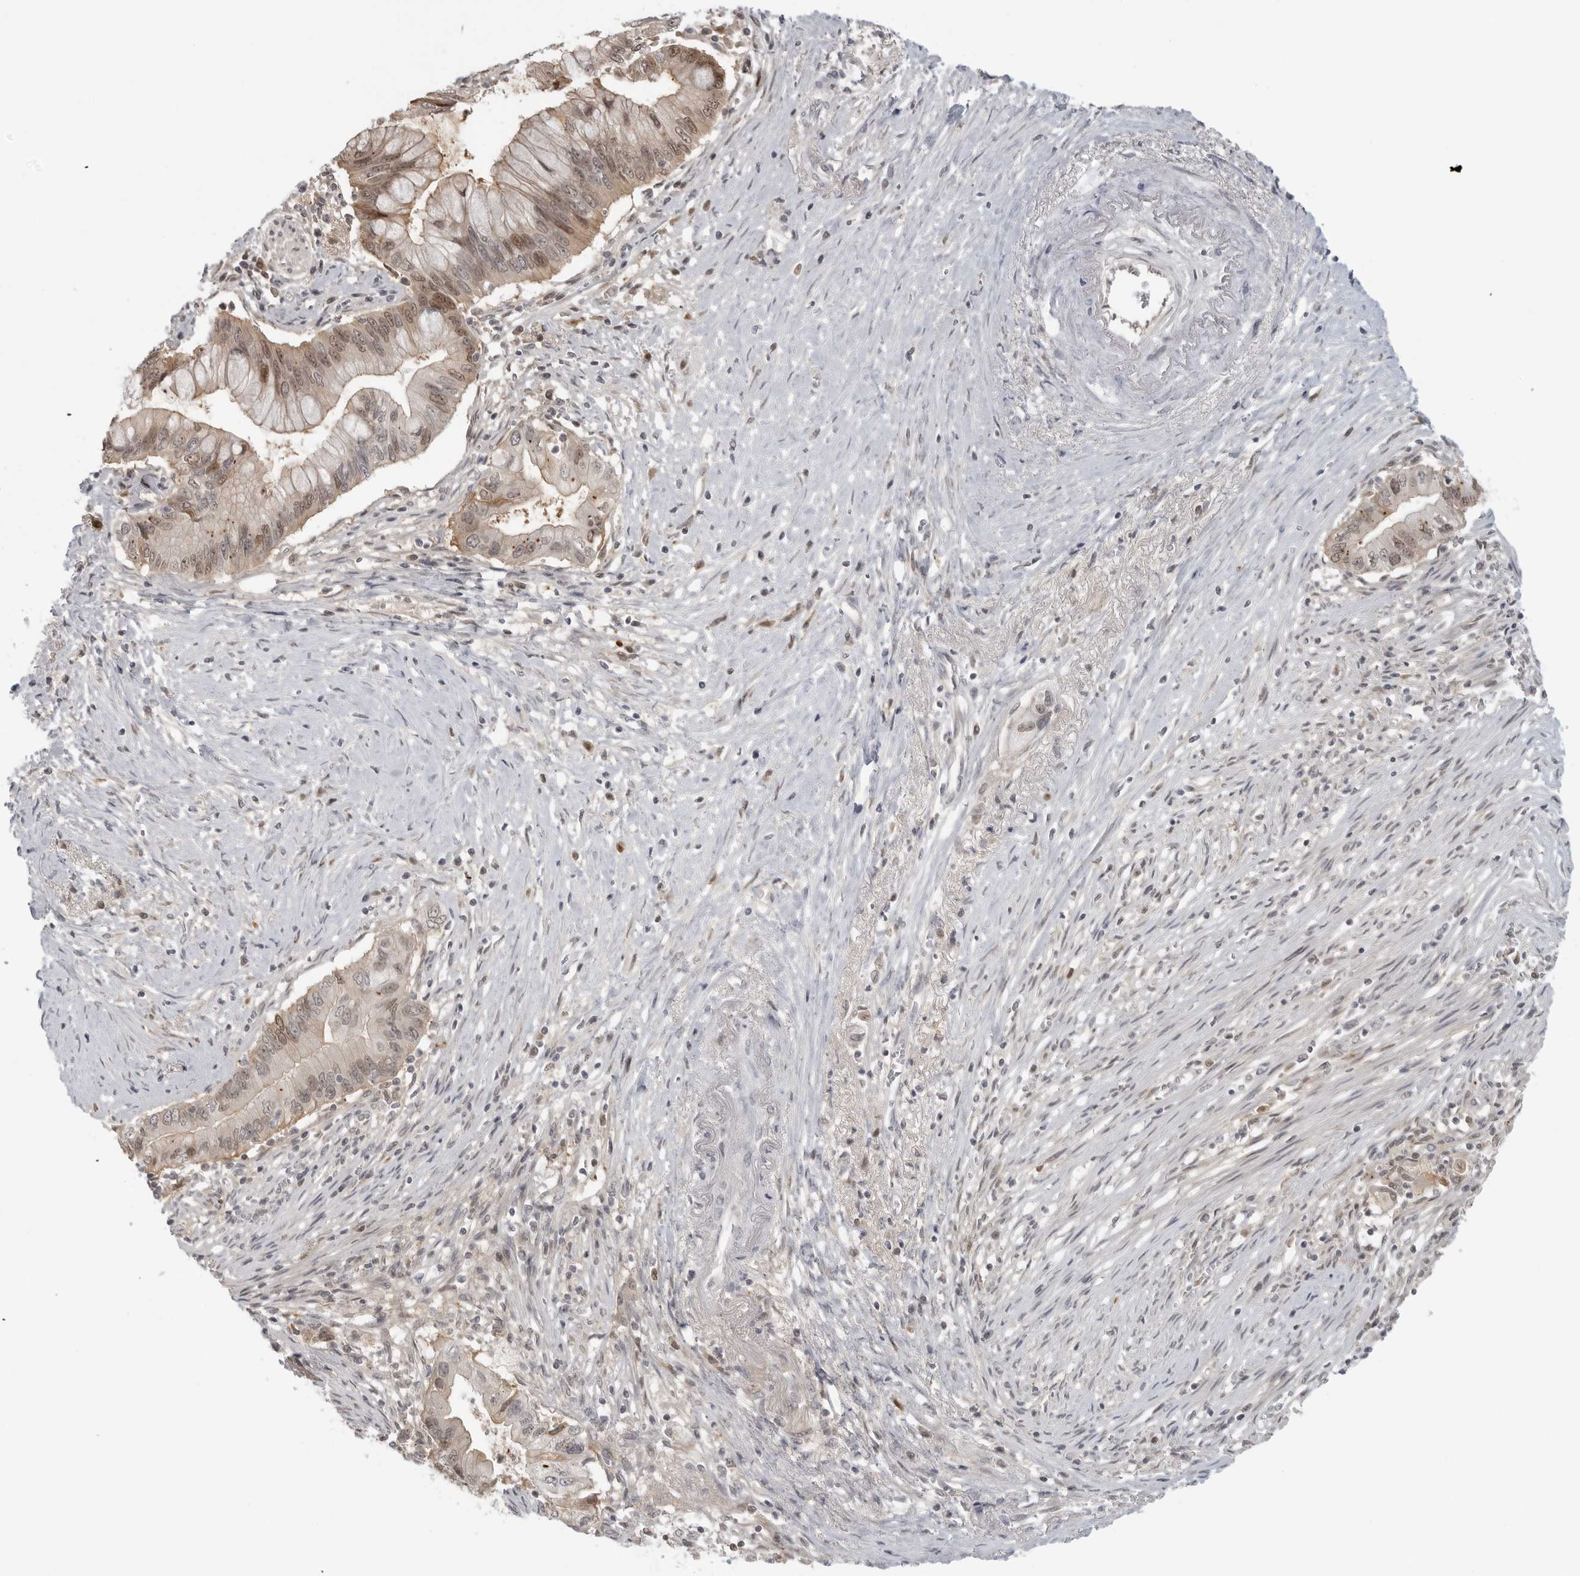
{"staining": {"intensity": "weak", "quantity": "25%-75%", "location": "cytoplasmic/membranous,nuclear"}, "tissue": "pancreatic cancer", "cell_type": "Tumor cells", "image_type": "cancer", "snomed": [{"axis": "morphology", "description": "Adenocarcinoma, NOS"}, {"axis": "topography", "description": "Pancreas"}], "caption": "Immunohistochemistry (IHC) photomicrograph of neoplastic tissue: human pancreatic adenocarcinoma stained using immunohistochemistry (IHC) displays low levels of weak protein expression localized specifically in the cytoplasmic/membranous and nuclear of tumor cells, appearing as a cytoplasmic/membranous and nuclear brown color.", "gene": "CTIF", "patient": {"sex": "male", "age": 78}}